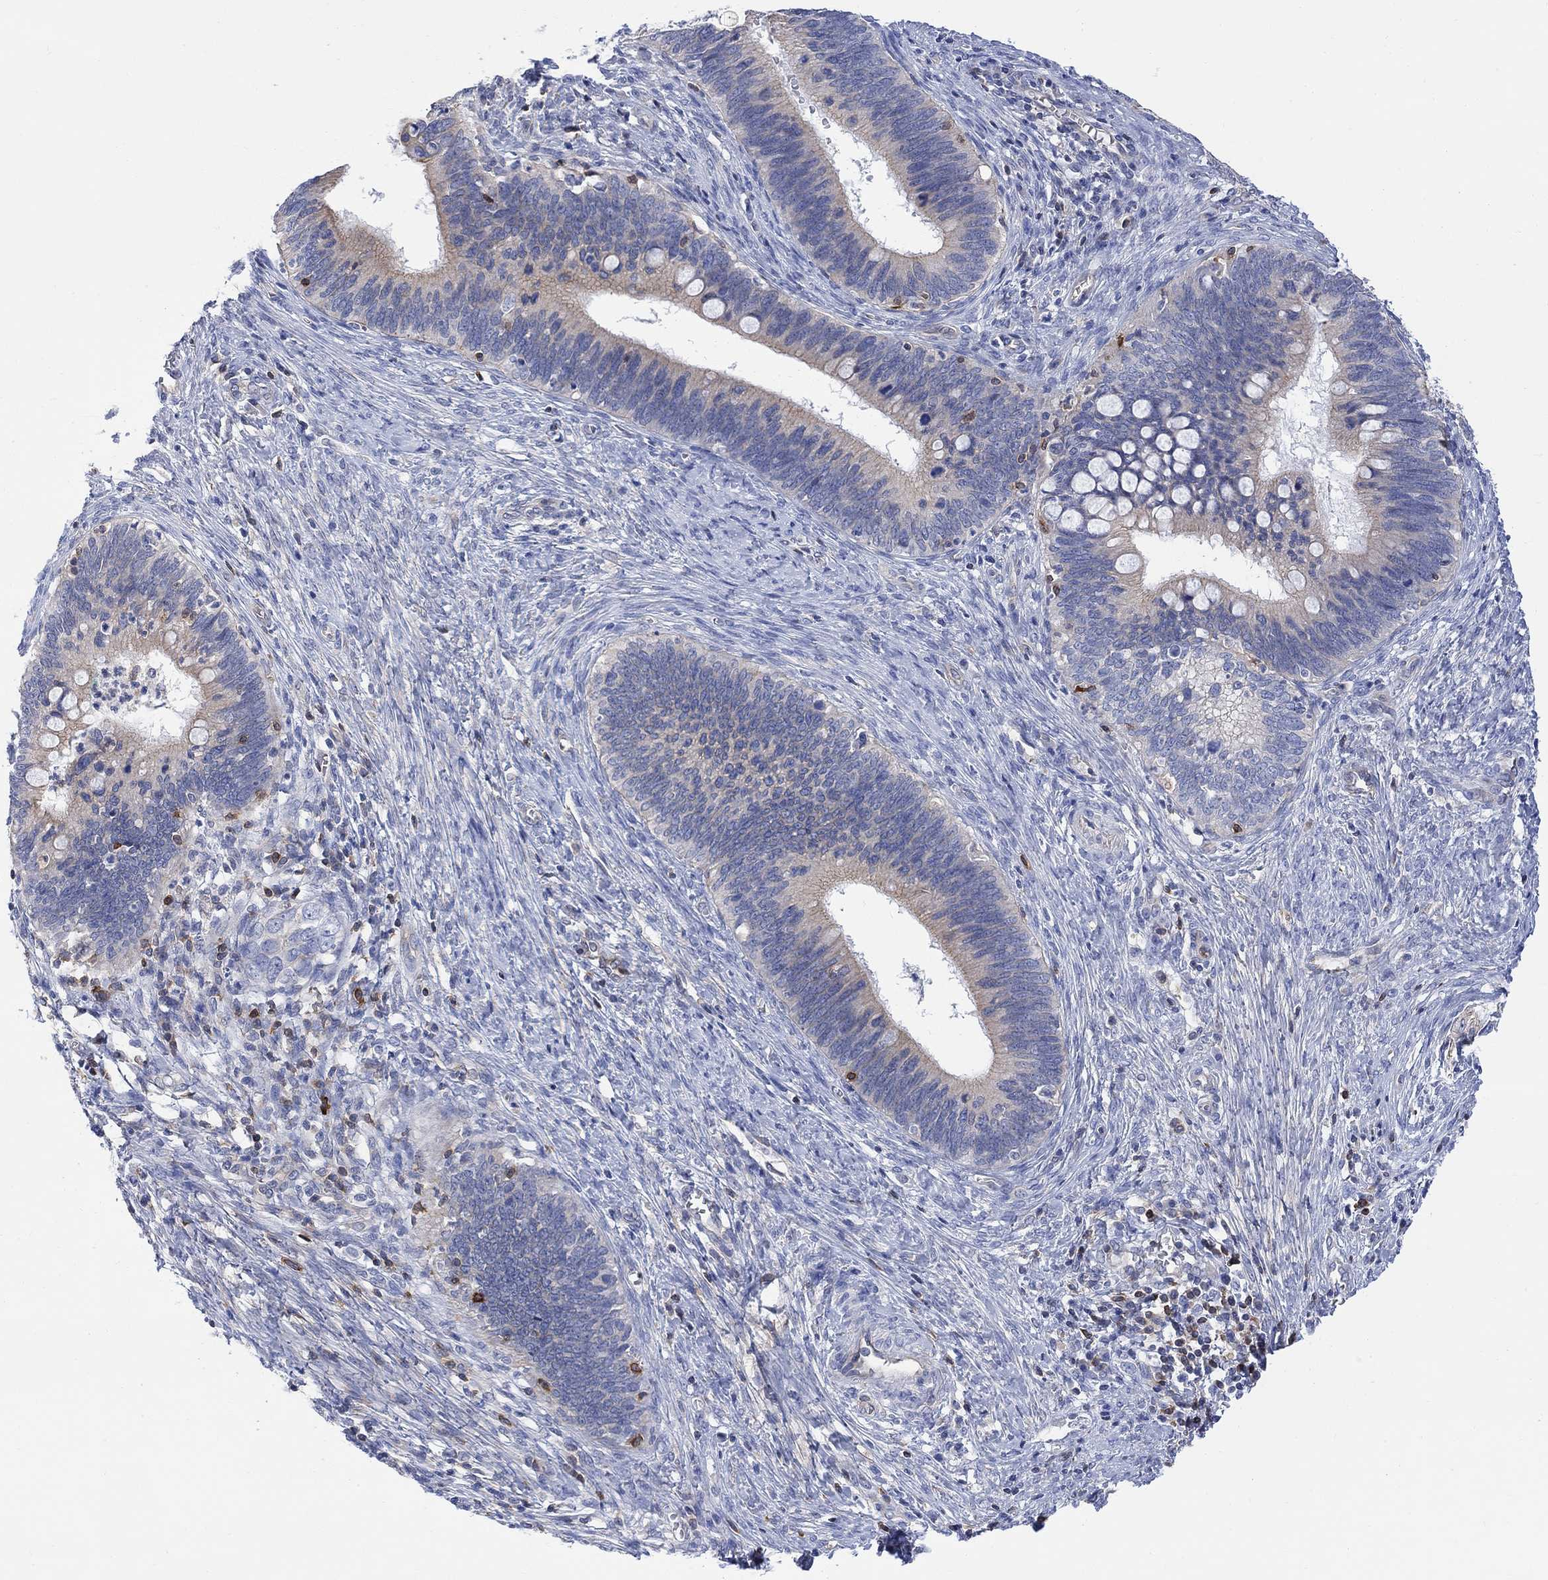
{"staining": {"intensity": "weak", "quantity": "<25%", "location": "cytoplasmic/membranous"}, "tissue": "cervical cancer", "cell_type": "Tumor cells", "image_type": "cancer", "snomed": [{"axis": "morphology", "description": "Adenocarcinoma, NOS"}, {"axis": "topography", "description": "Cervix"}], "caption": "Tumor cells show no significant expression in cervical adenocarcinoma.", "gene": "GBP5", "patient": {"sex": "female", "age": 42}}